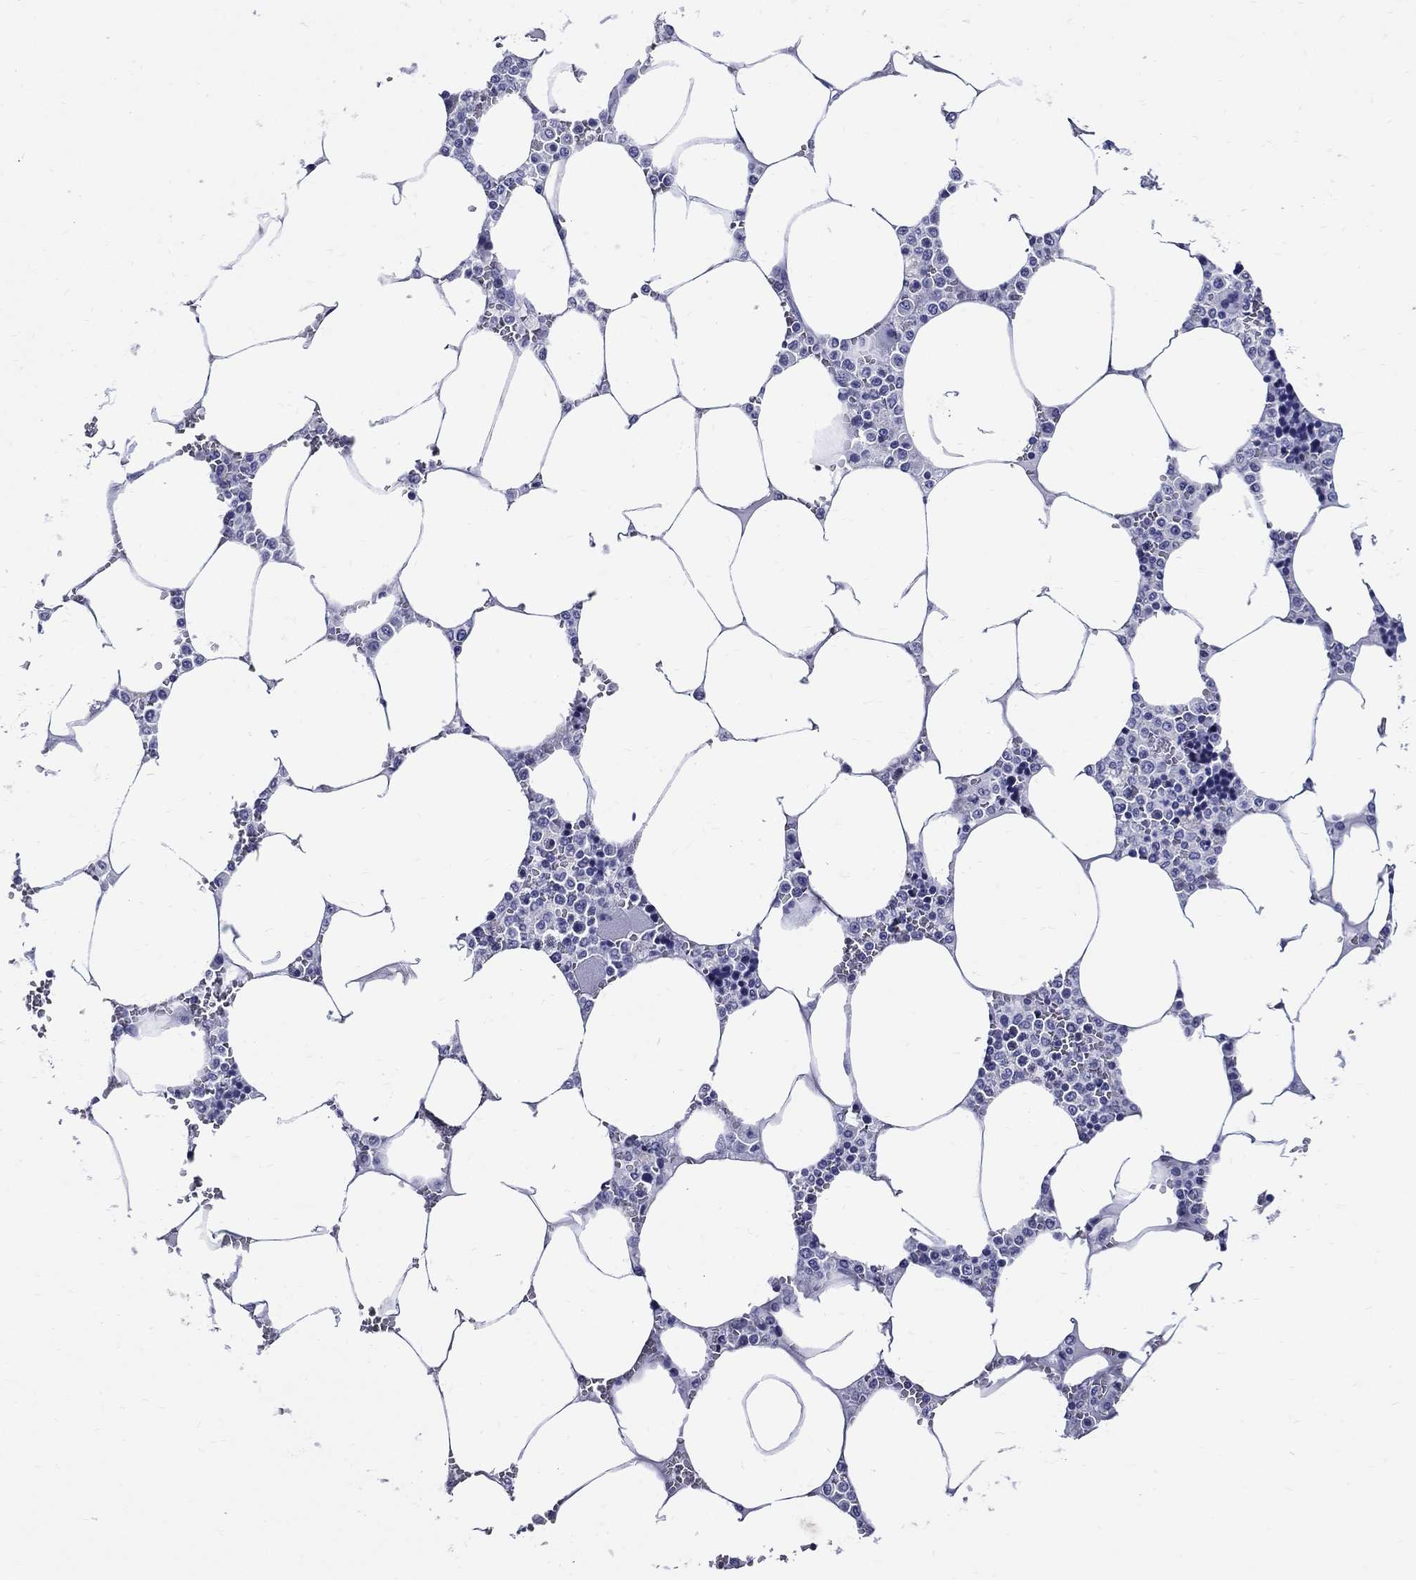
{"staining": {"intensity": "negative", "quantity": "none", "location": "none"}, "tissue": "bone marrow", "cell_type": "Hematopoietic cells", "image_type": "normal", "snomed": [{"axis": "morphology", "description": "Normal tissue, NOS"}, {"axis": "topography", "description": "Bone marrow"}], "caption": "DAB (3,3'-diaminobenzidine) immunohistochemical staining of unremarkable human bone marrow shows no significant expression in hematopoietic cells. (IHC, brightfield microscopy, high magnification).", "gene": "ACE2", "patient": {"sex": "male", "age": 91}}